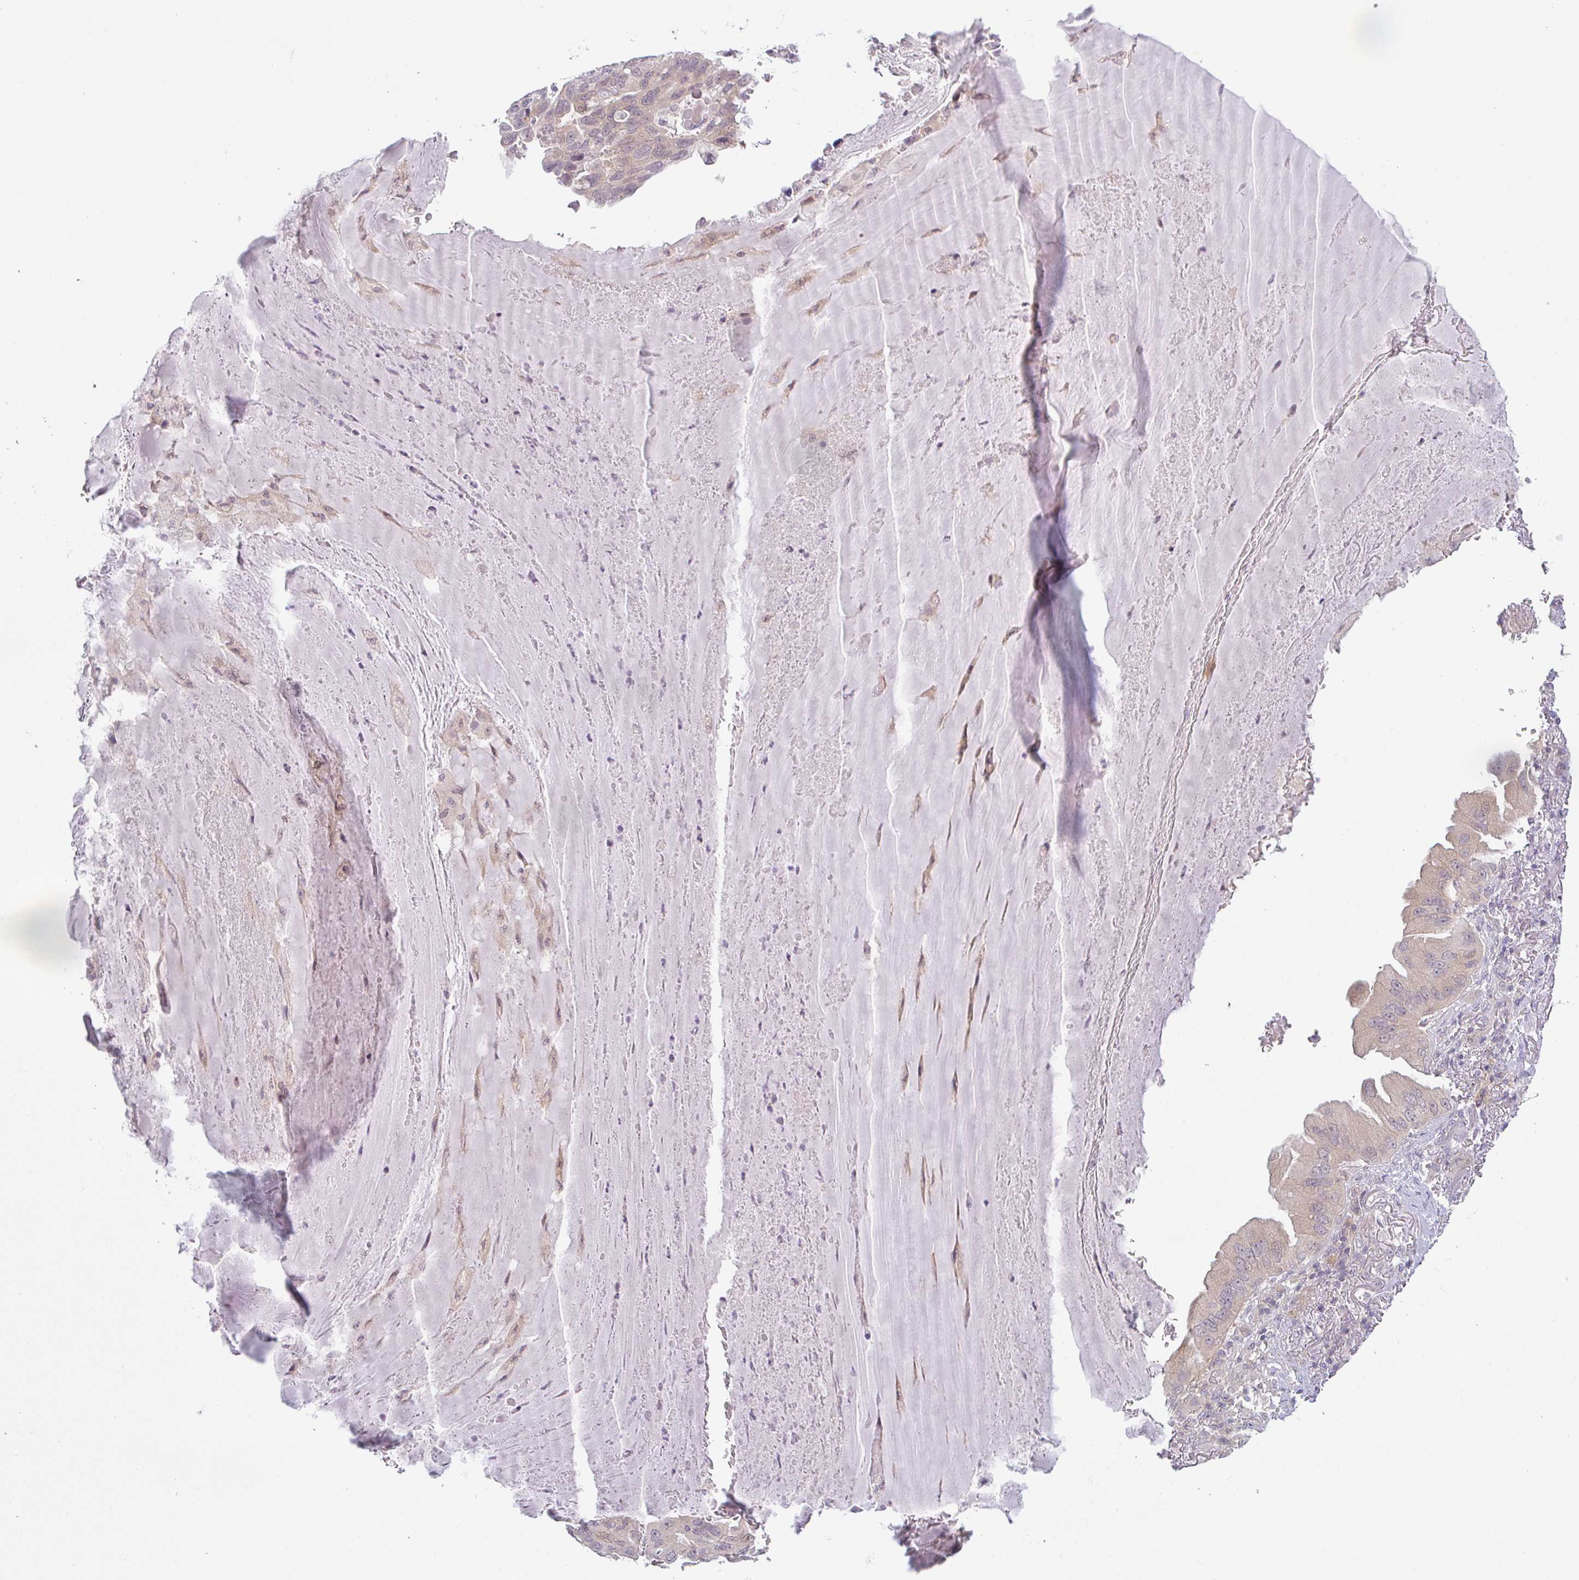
{"staining": {"intensity": "weak", "quantity": "<25%", "location": "cytoplasmic/membranous"}, "tissue": "lung cancer", "cell_type": "Tumor cells", "image_type": "cancer", "snomed": [{"axis": "morphology", "description": "Adenocarcinoma, NOS"}, {"axis": "topography", "description": "Lung"}], "caption": "The immunohistochemistry micrograph has no significant staining in tumor cells of adenocarcinoma (lung) tissue.", "gene": "CSE1L", "patient": {"sex": "female", "age": 69}}